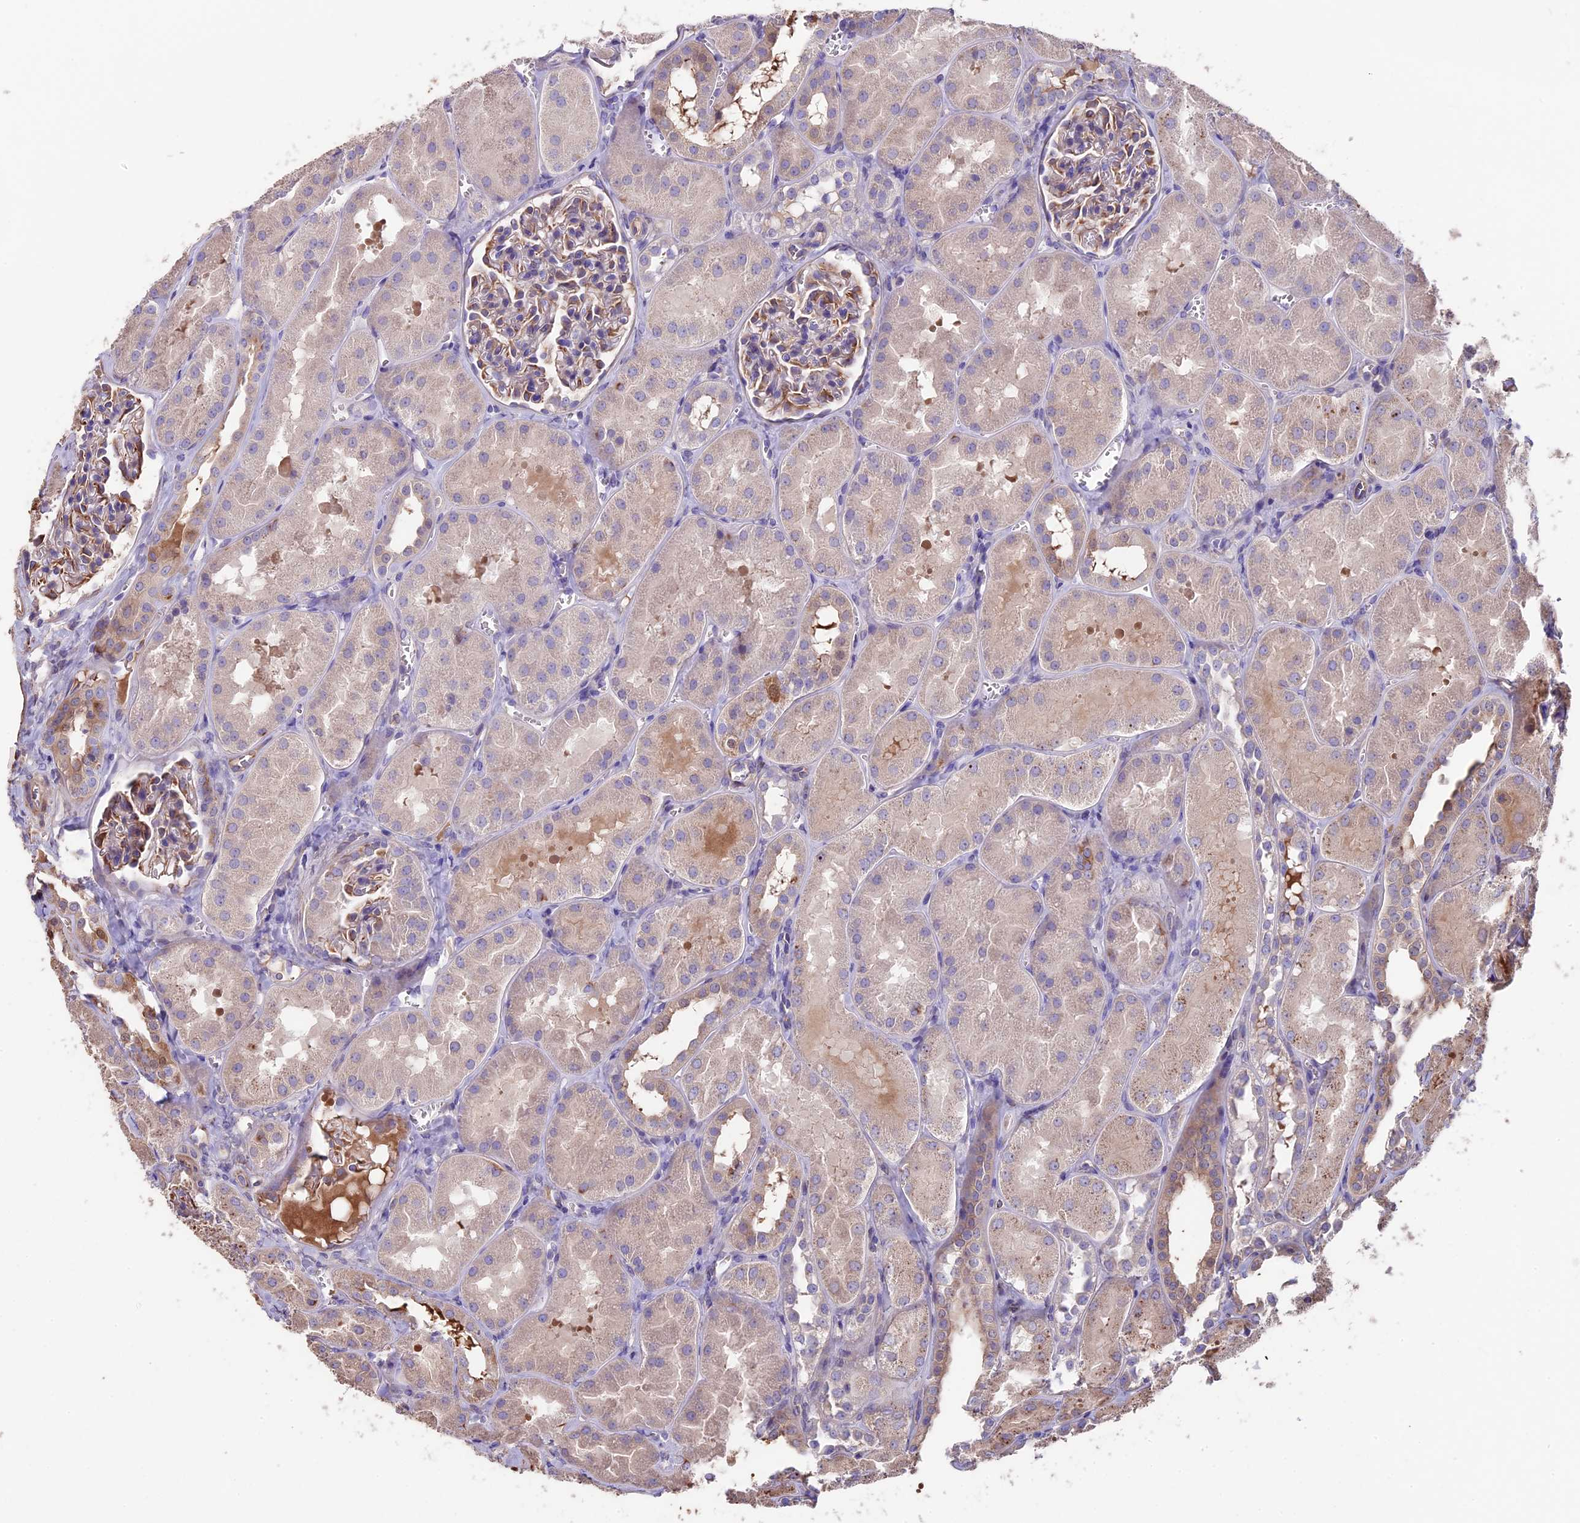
{"staining": {"intensity": "weak", "quantity": "<25%", "location": "cytoplasmic/membranous"}, "tissue": "kidney", "cell_type": "Cells in glomeruli", "image_type": "normal", "snomed": [{"axis": "morphology", "description": "Normal tissue, NOS"}, {"axis": "topography", "description": "Kidney"}, {"axis": "topography", "description": "Urinary bladder"}], "caption": "An immunohistochemistry (IHC) photomicrograph of unremarkable kidney is shown. There is no staining in cells in glomeruli of kidney. (Brightfield microscopy of DAB immunohistochemistry (IHC) at high magnification).", "gene": "SEH1L", "patient": {"sex": "male", "age": 16}}